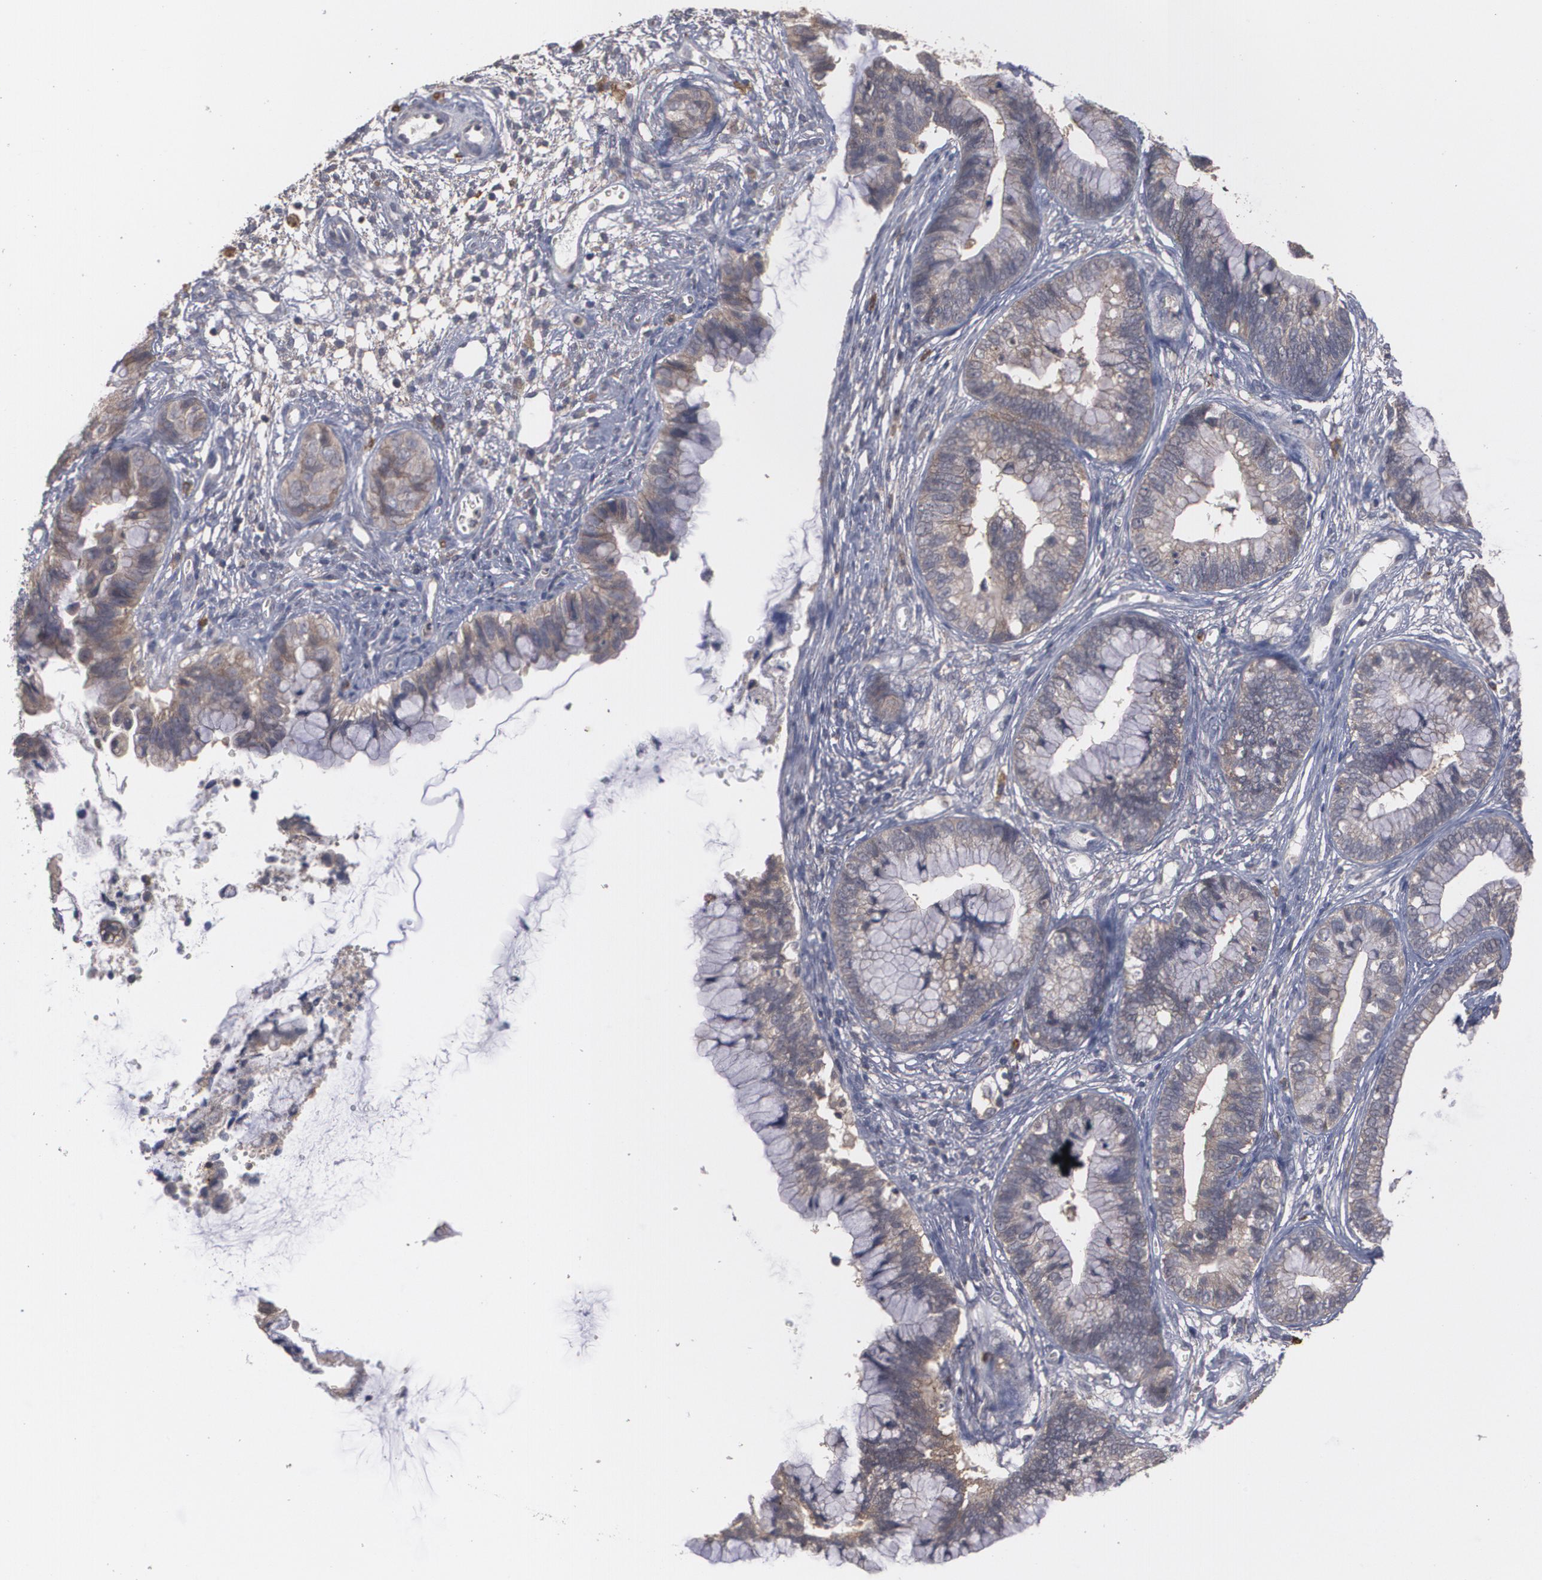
{"staining": {"intensity": "moderate", "quantity": ">75%", "location": "cytoplasmic/membranous"}, "tissue": "cervical cancer", "cell_type": "Tumor cells", "image_type": "cancer", "snomed": [{"axis": "morphology", "description": "Adenocarcinoma, NOS"}, {"axis": "topography", "description": "Cervix"}], "caption": "A medium amount of moderate cytoplasmic/membranous expression is seen in about >75% of tumor cells in cervical adenocarcinoma tissue. (brown staining indicates protein expression, while blue staining denotes nuclei).", "gene": "ARF6", "patient": {"sex": "female", "age": 44}}